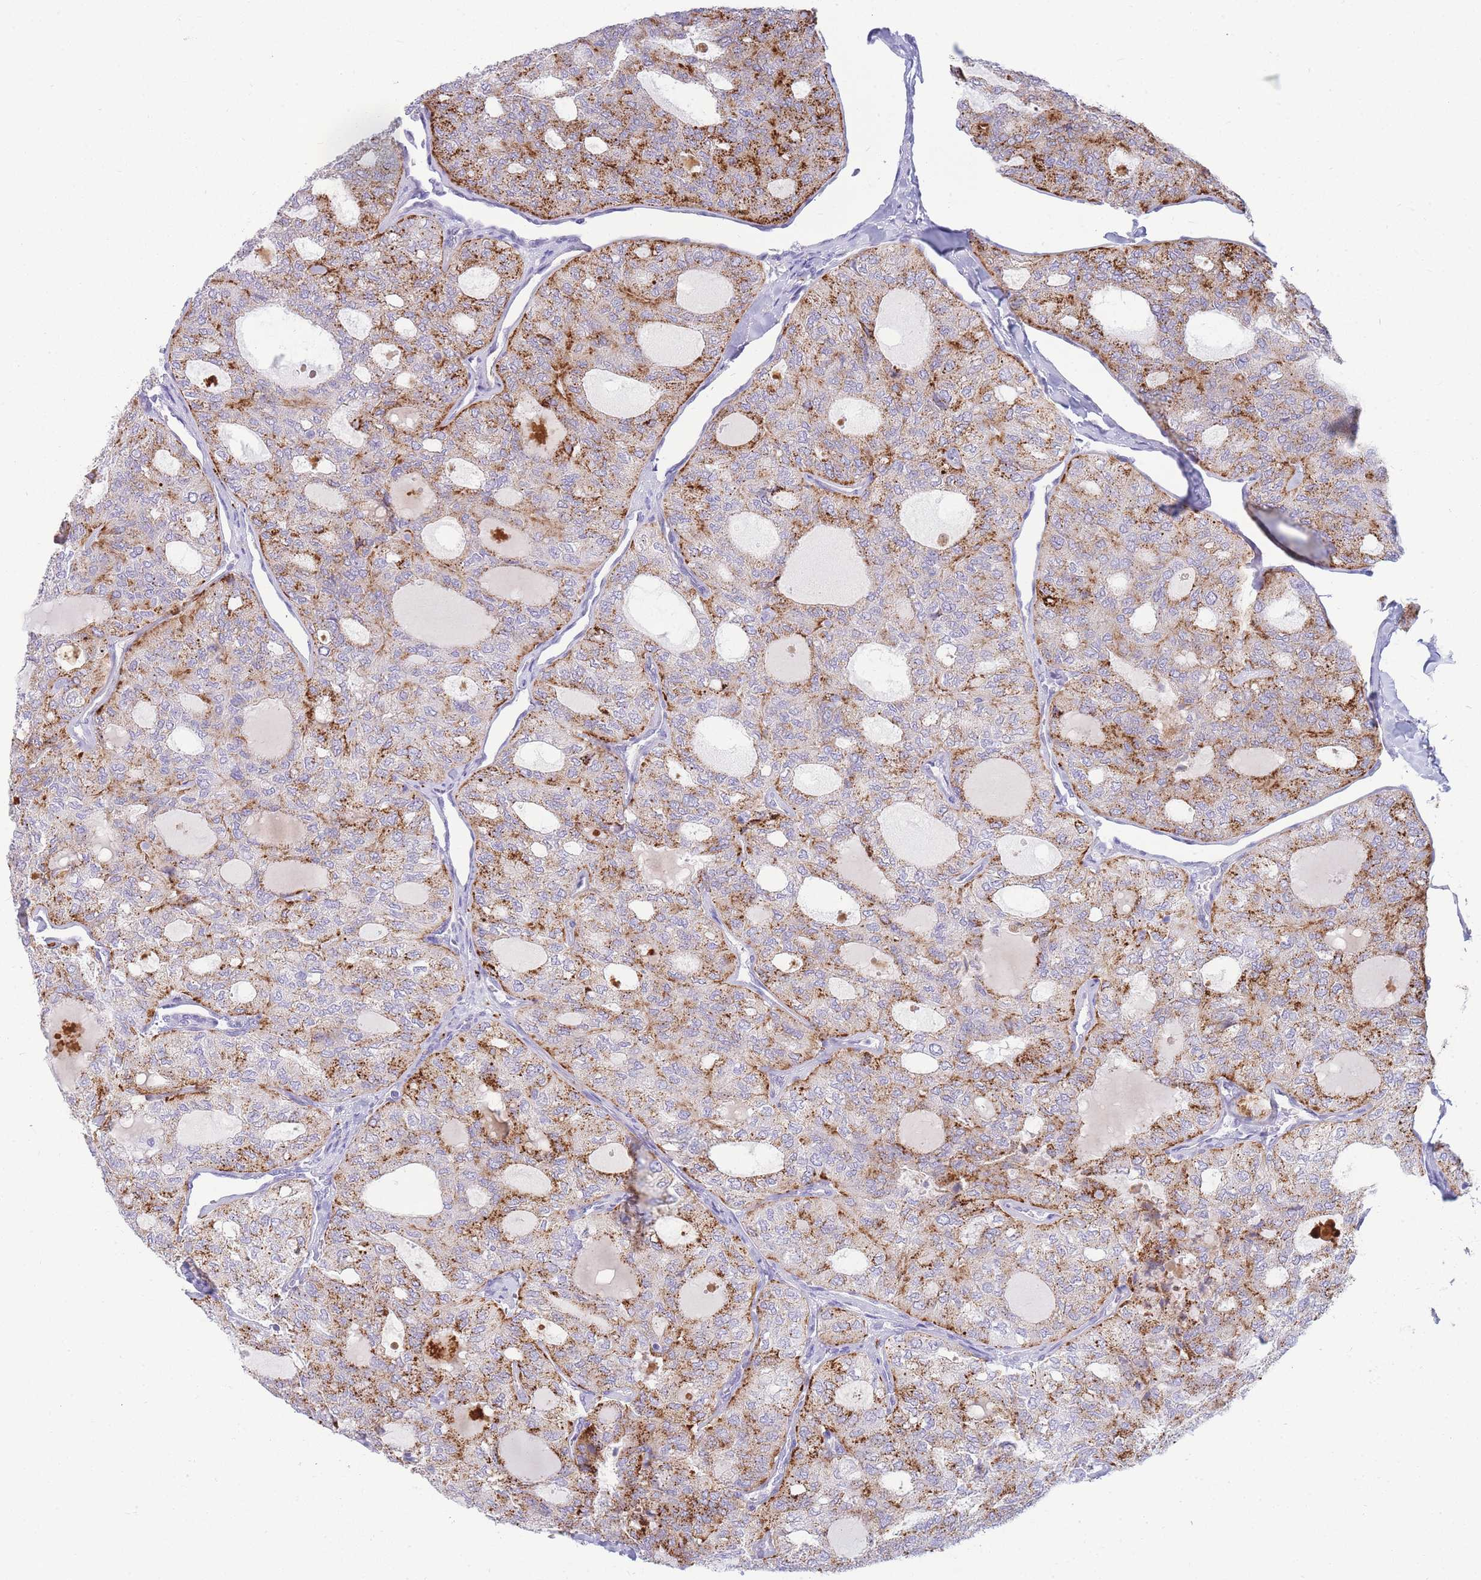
{"staining": {"intensity": "strong", "quantity": "25%-75%", "location": "cytoplasmic/membranous"}, "tissue": "thyroid cancer", "cell_type": "Tumor cells", "image_type": "cancer", "snomed": [{"axis": "morphology", "description": "Follicular adenoma carcinoma, NOS"}, {"axis": "topography", "description": "Thyroid gland"}], "caption": "Thyroid cancer (follicular adenoma carcinoma) stained with immunohistochemistry demonstrates strong cytoplasmic/membranous positivity in about 25%-75% of tumor cells.", "gene": "UPK1A", "patient": {"sex": "male", "age": 75}}